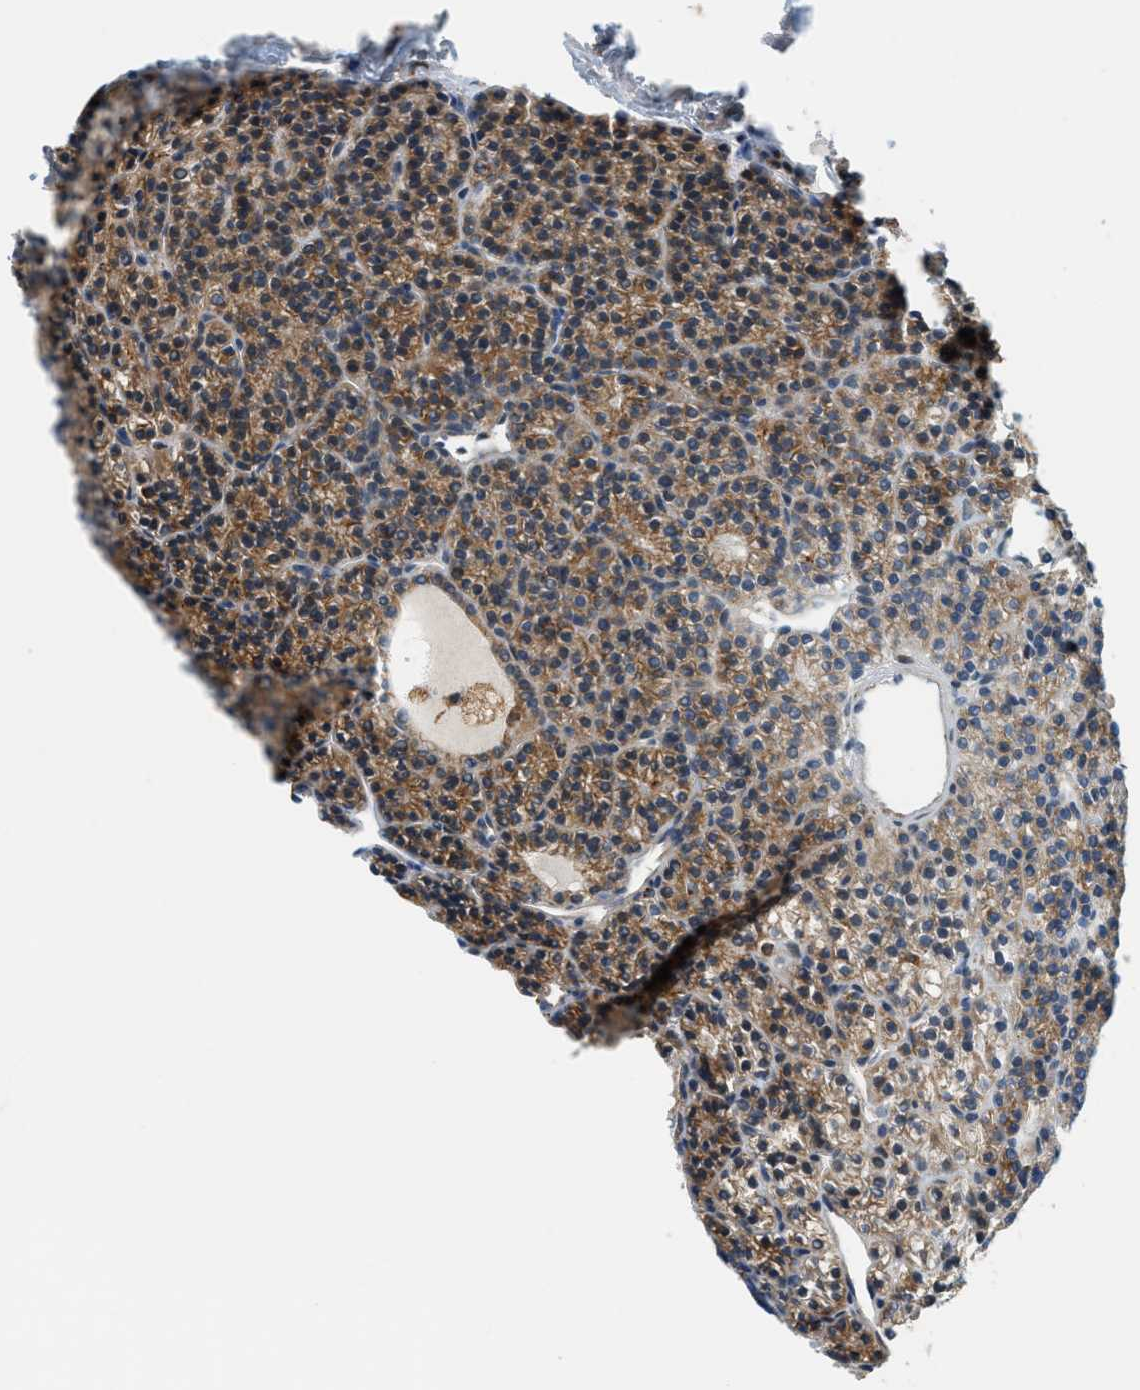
{"staining": {"intensity": "moderate", "quantity": ">75%", "location": "cytoplasmic/membranous"}, "tissue": "parathyroid gland", "cell_type": "Glandular cells", "image_type": "normal", "snomed": [{"axis": "morphology", "description": "Normal tissue, NOS"}, {"axis": "morphology", "description": "Adenoma, NOS"}, {"axis": "topography", "description": "Parathyroid gland"}], "caption": "DAB (3,3'-diaminobenzidine) immunohistochemical staining of benign parathyroid gland shows moderate cytoplasmic/membranous protein expression in about >75% of glandular cells.", "gene": "SEMA4D", "patient": {"sex": "female", "age": 64}}